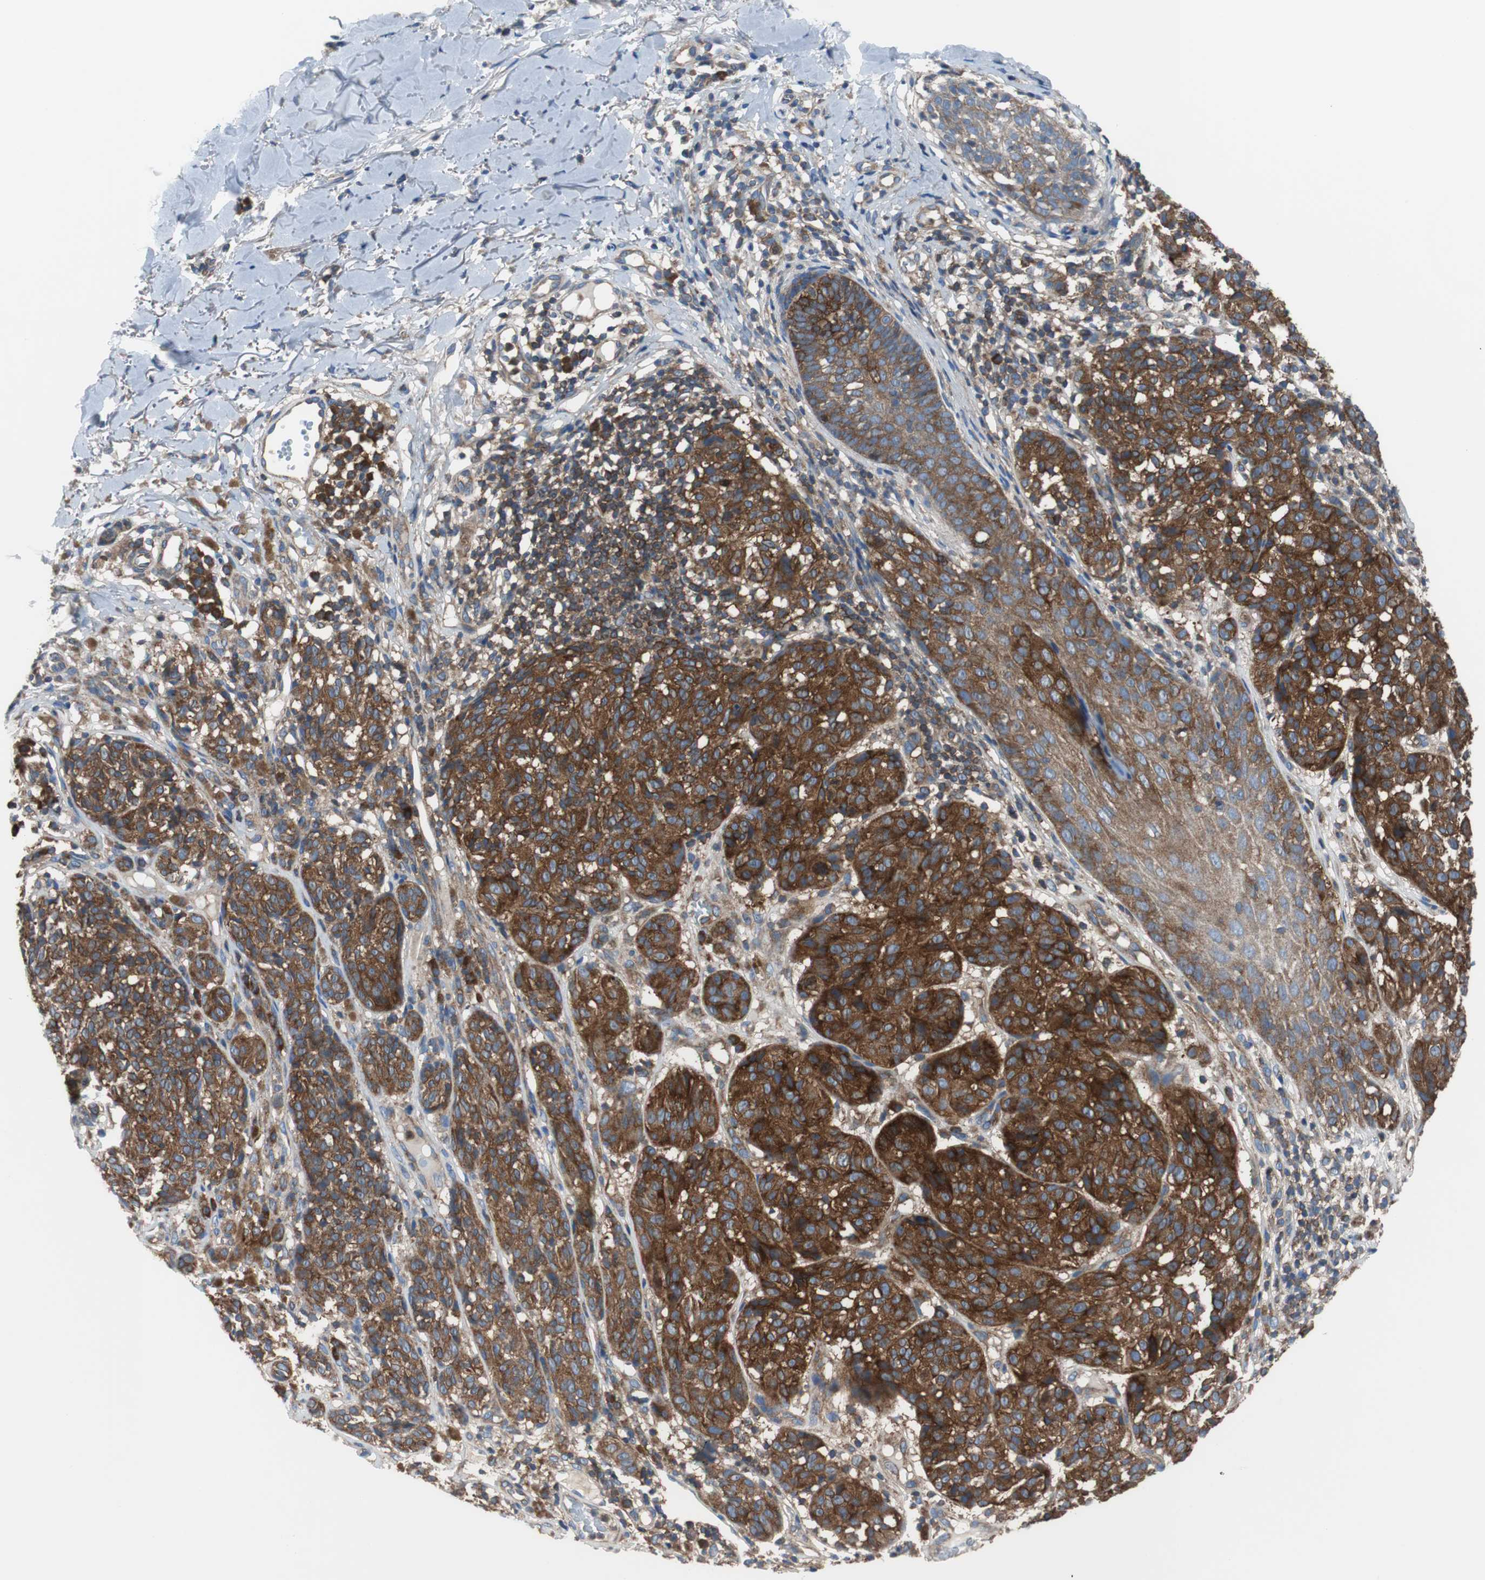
{"staining": {"intensity": "strong", "quantity": ">75%", "location": "cytoplasmic/membranous"}, "tissue": "melanoma", "cell_type": "Tumor cells", "image_type": "cancer", "snomed": [{"axis": "morphology", "description": "Malignant melanoma, NOS"}, {"axis": "topography", "description": "Skin"}], "caption": "Malignant melanoma stained with DAB (3,3'-diaminobenzidine) IHC demonstrates high levels of strong cytoplasmic/membranous positivity in approximately >75% of tumor cells.", "gene": "BRAF", "patient": {"sex": "female", "age": 46}}